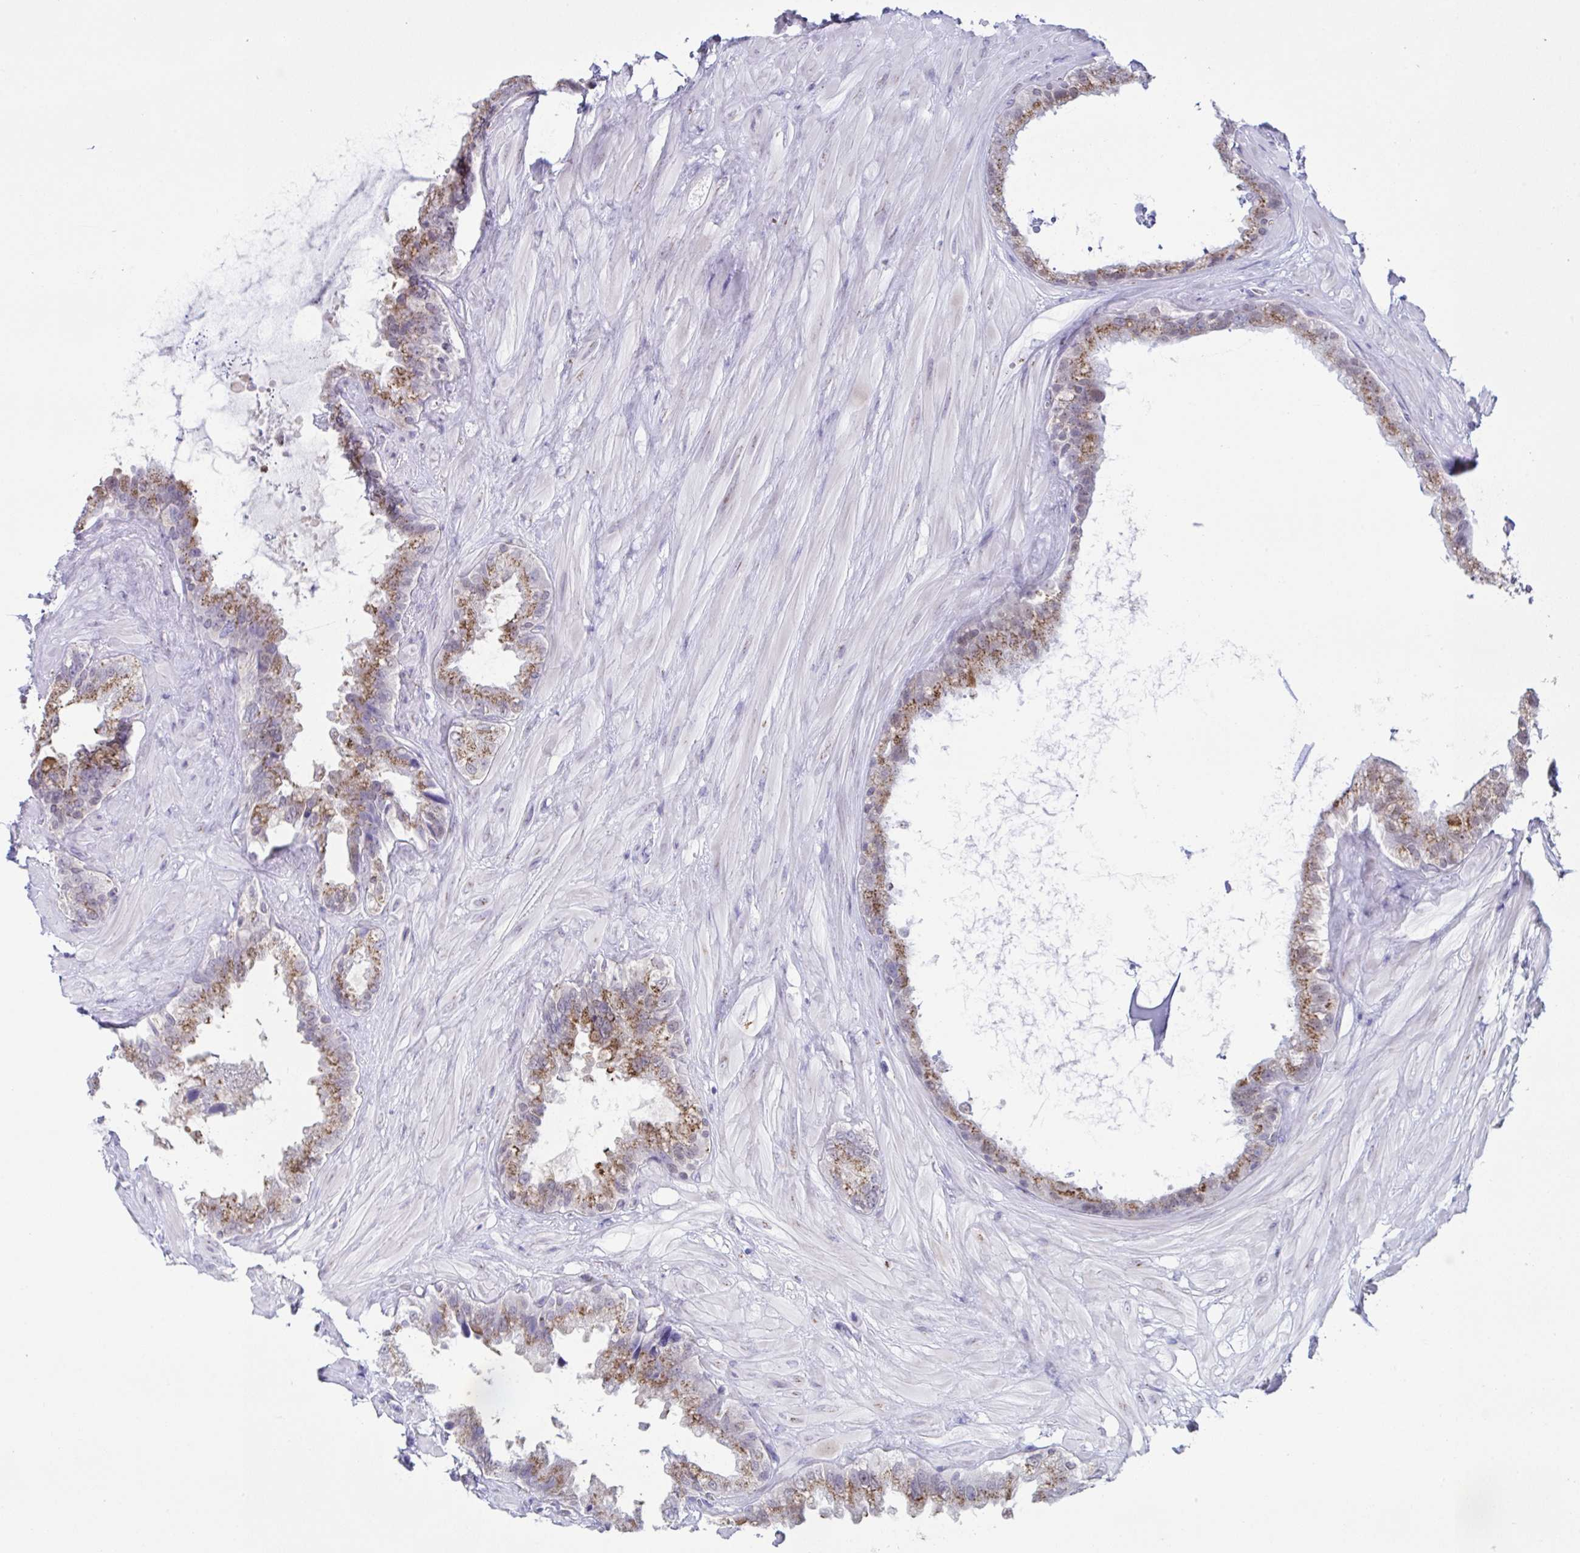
{"staining": {"intensity": "moderate", "quantity": ">75%", "location": "cytoplasmic/membranous"}, "tissue": "seminal vesicle", "cell_type": "Glandular cells", "image_type": "normal", "snomed": [{"axis": "morphology", "description": "Normal tissue, NOS"}, {"axis": "topography", "description": "Seminal veicle"}, {"axis": "topography", "description": "Peripheral nerve tissue"}], "caption": "A medium amount of moderate cytoplasmic/membranous expression is present in about >75% of glandular cells in unremarkable seminal vesicle.", "gene": "SCLY", "patient": {"sex": "male", "age": 76}}